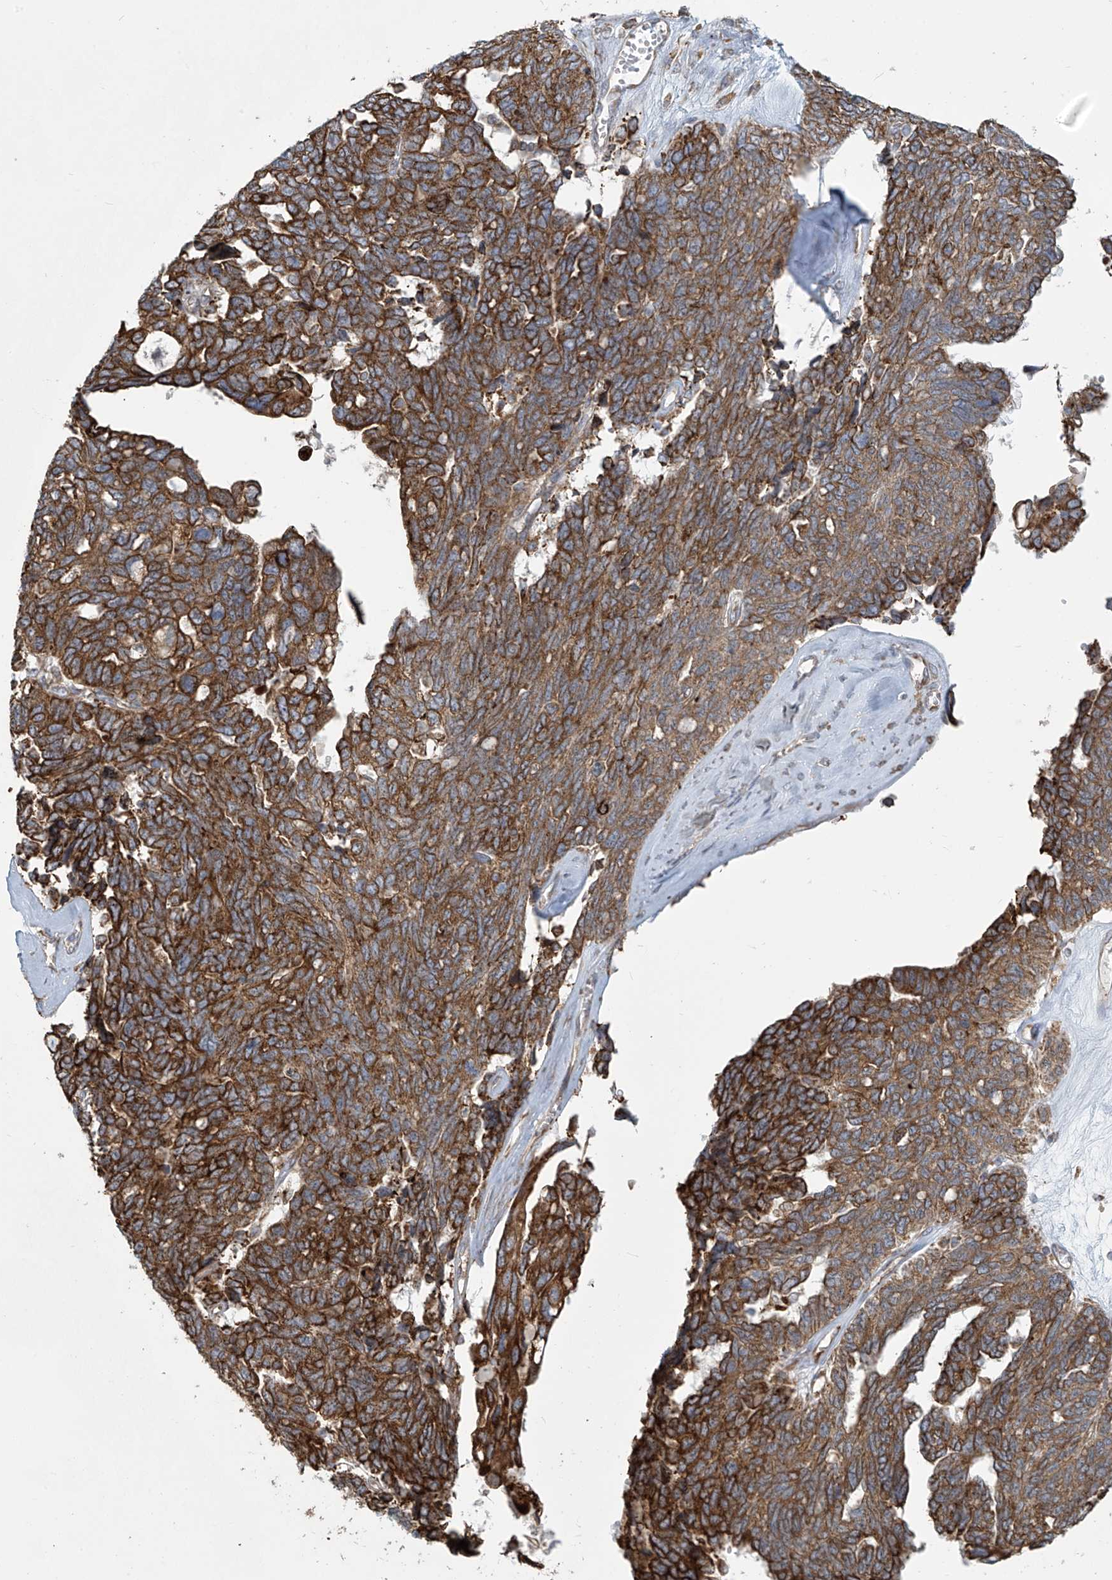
{"staining": {"intensity": "moderate", "quantity": ">75%", "location": "cytoplasmic/membranous"}, "tissue": "ovarian cancer", "cell_type": "Tumor cells", "image_type": "cancer", "snomed": [{"axis": "morphology", "description": "Cystadenocarcinoma, serous, NOS"}, {"axis": "topography", "description": "Ovary"}], "caption": "About >75% of tumor cells in ovarian cancer show moderate cytoplasmic/membranous protein expression as visualized by brown immunohistochemical staining.", "gene": "KATNIP", "patient": {"sex": "female", "age": 79}}